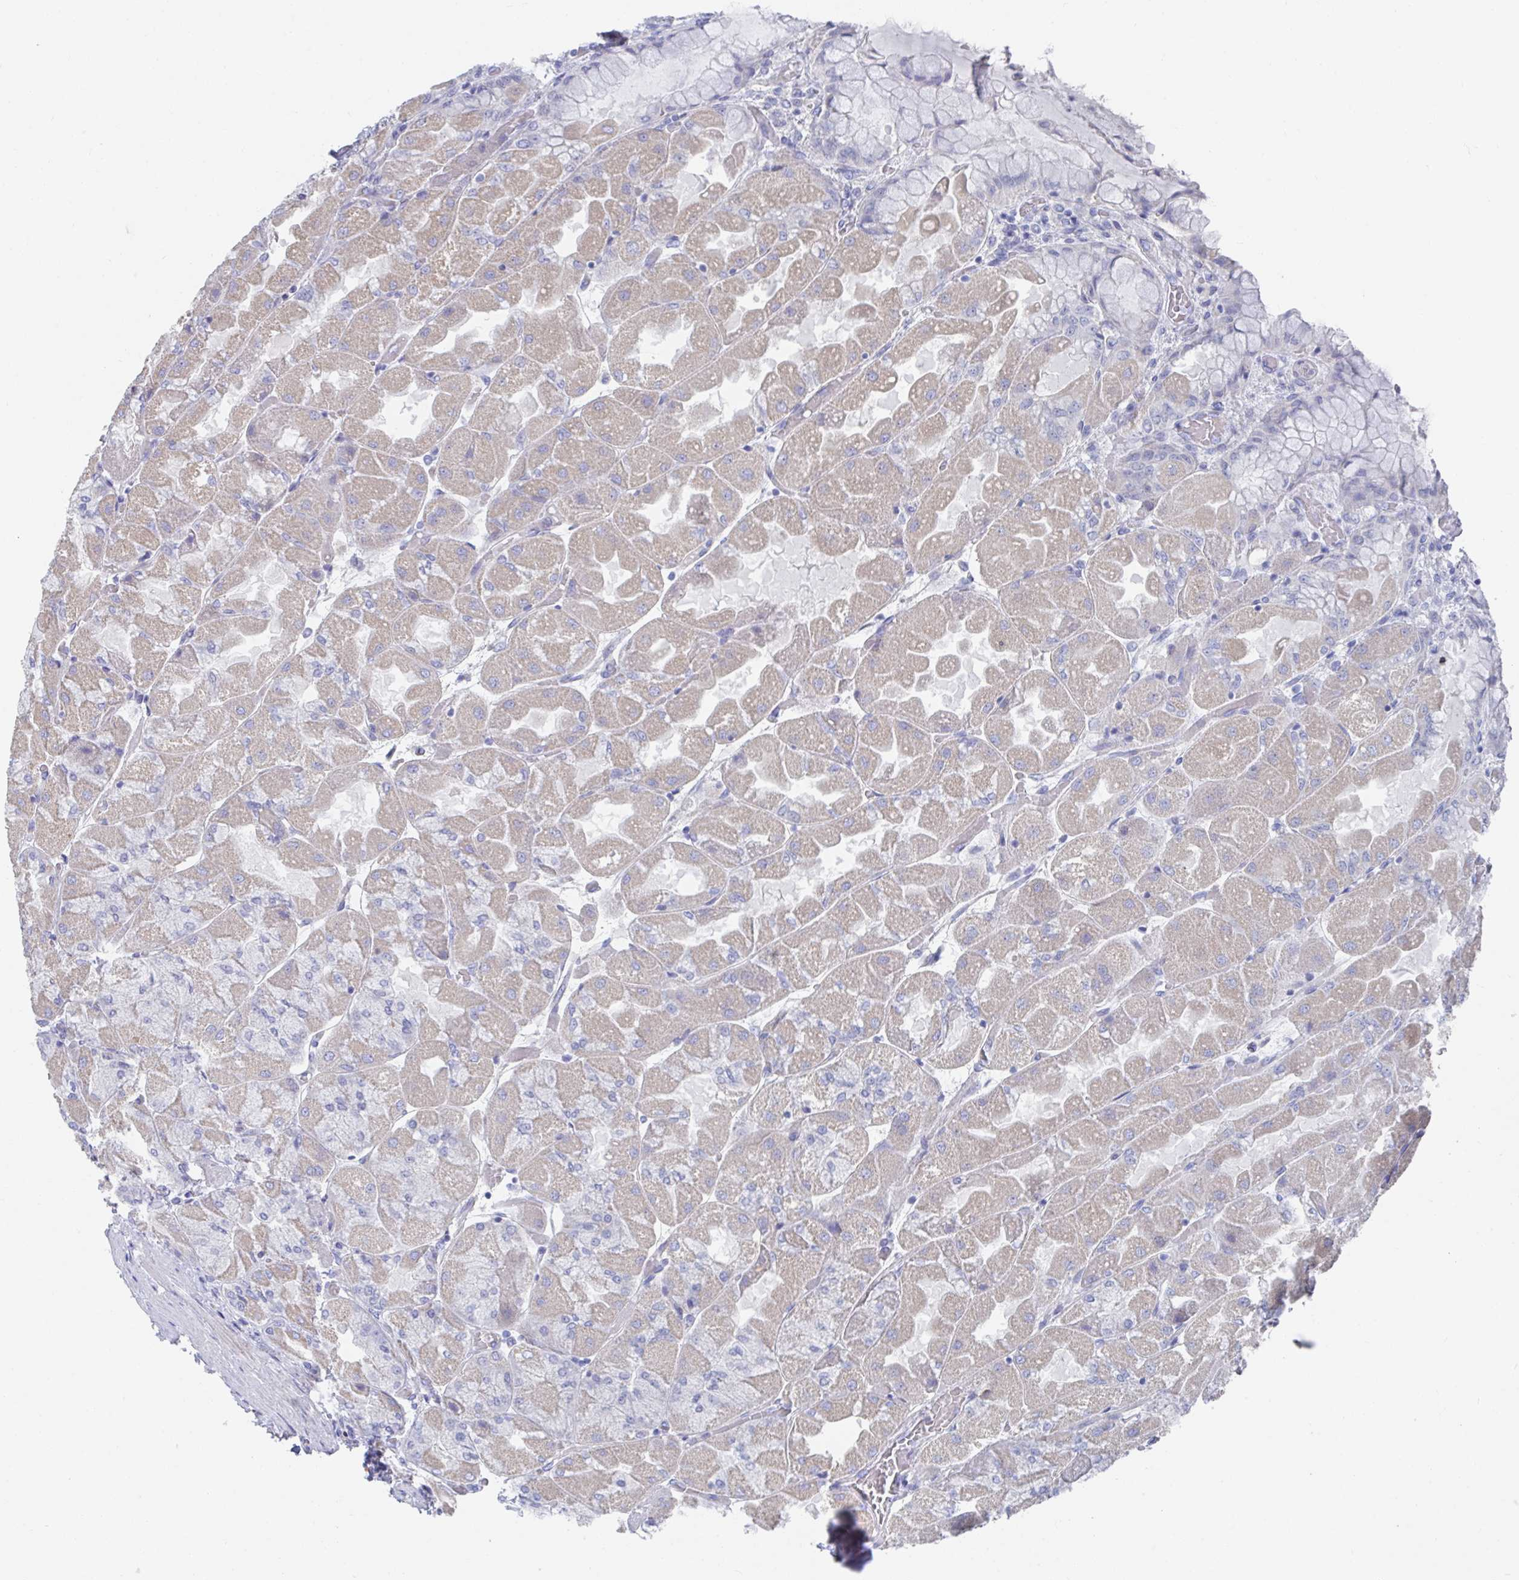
{"staining": {"intensity": "weak", "quantity": "25%-75%", "location": "cytoplasmic/membranous"}, "tissue": "stomach", "cell_type": "Glandular cells", "image_type": "normal", "snomed": [{"axis": "morphology", "description": "Normal tissue, NOS"}, {"axis": "topography", "description": "Stomach"}], "caption": "Immunohistochemistry staining of unremarkable stomach, which shows low levels of weak cytoplasmic/membranous staining in about 25%-75% of glandular cells indicating weak cytoplasmic/membranous protein expression. The staining was performed using DAB (3,3'-diaminobenzidine) (brown) for protein detection and nuclei were counterstained in hematoxylin (blue).", "gene": "KCNK5", "patient": {"sex": "female", "age": 61}}